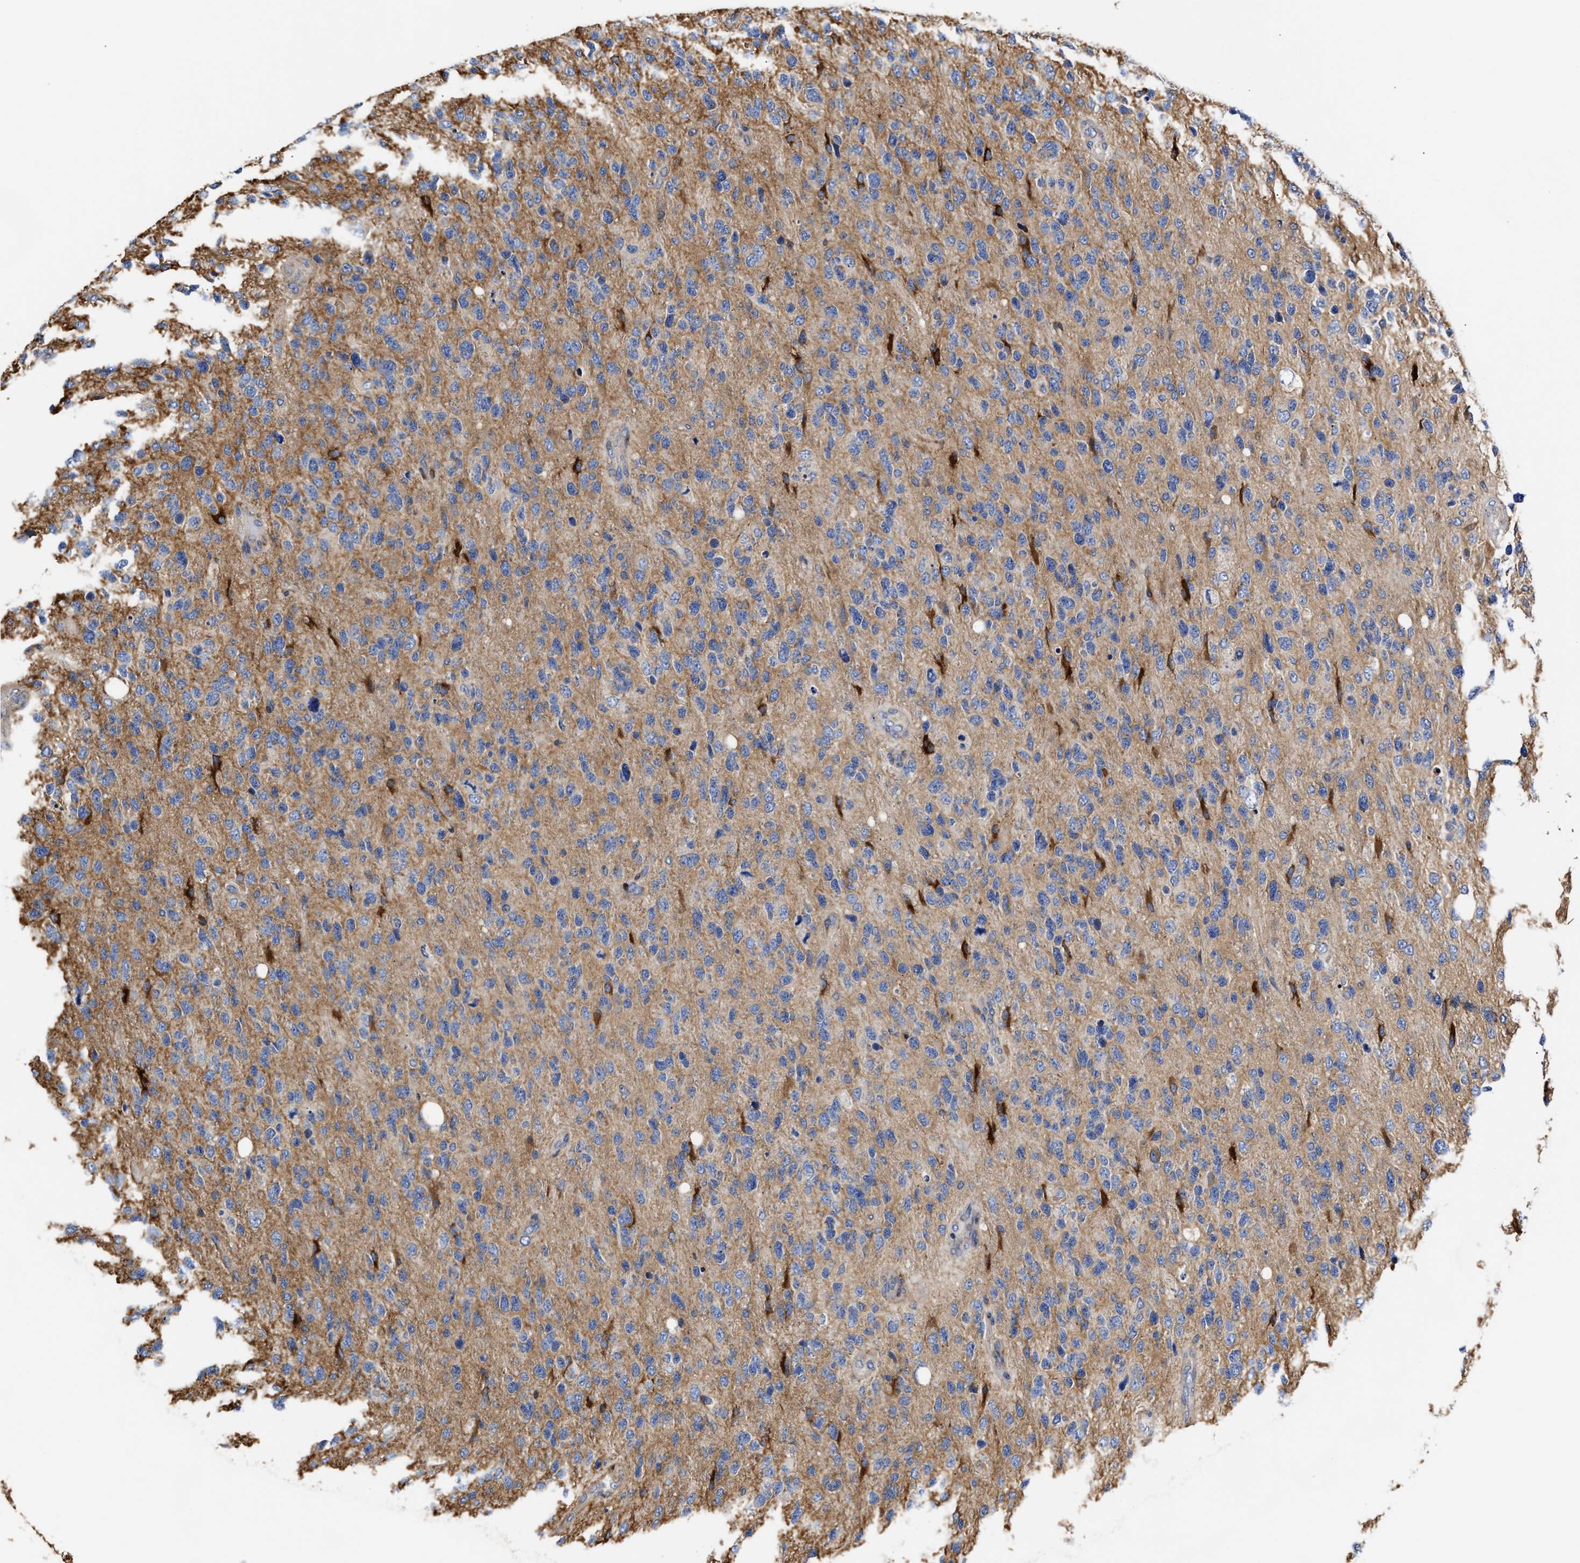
{"staining": {"intensity": "negative", "quantity": "none", "location": "none"}, "tissue": "glioma", "cell_type": "Tumor cells", "image_type": "cancer", "snomed": [{"axis": "morphology", "description": "Glioma, malignant, High grade"}, {"axis": "topography", "description": "Brain"}], "caption": "This is an immunohistochemistry image of malignant glioma (high-grade). There is no expression in tumor cells.", "gene": "MALSU1", "patient": {"sex": "female", "age": 58}}